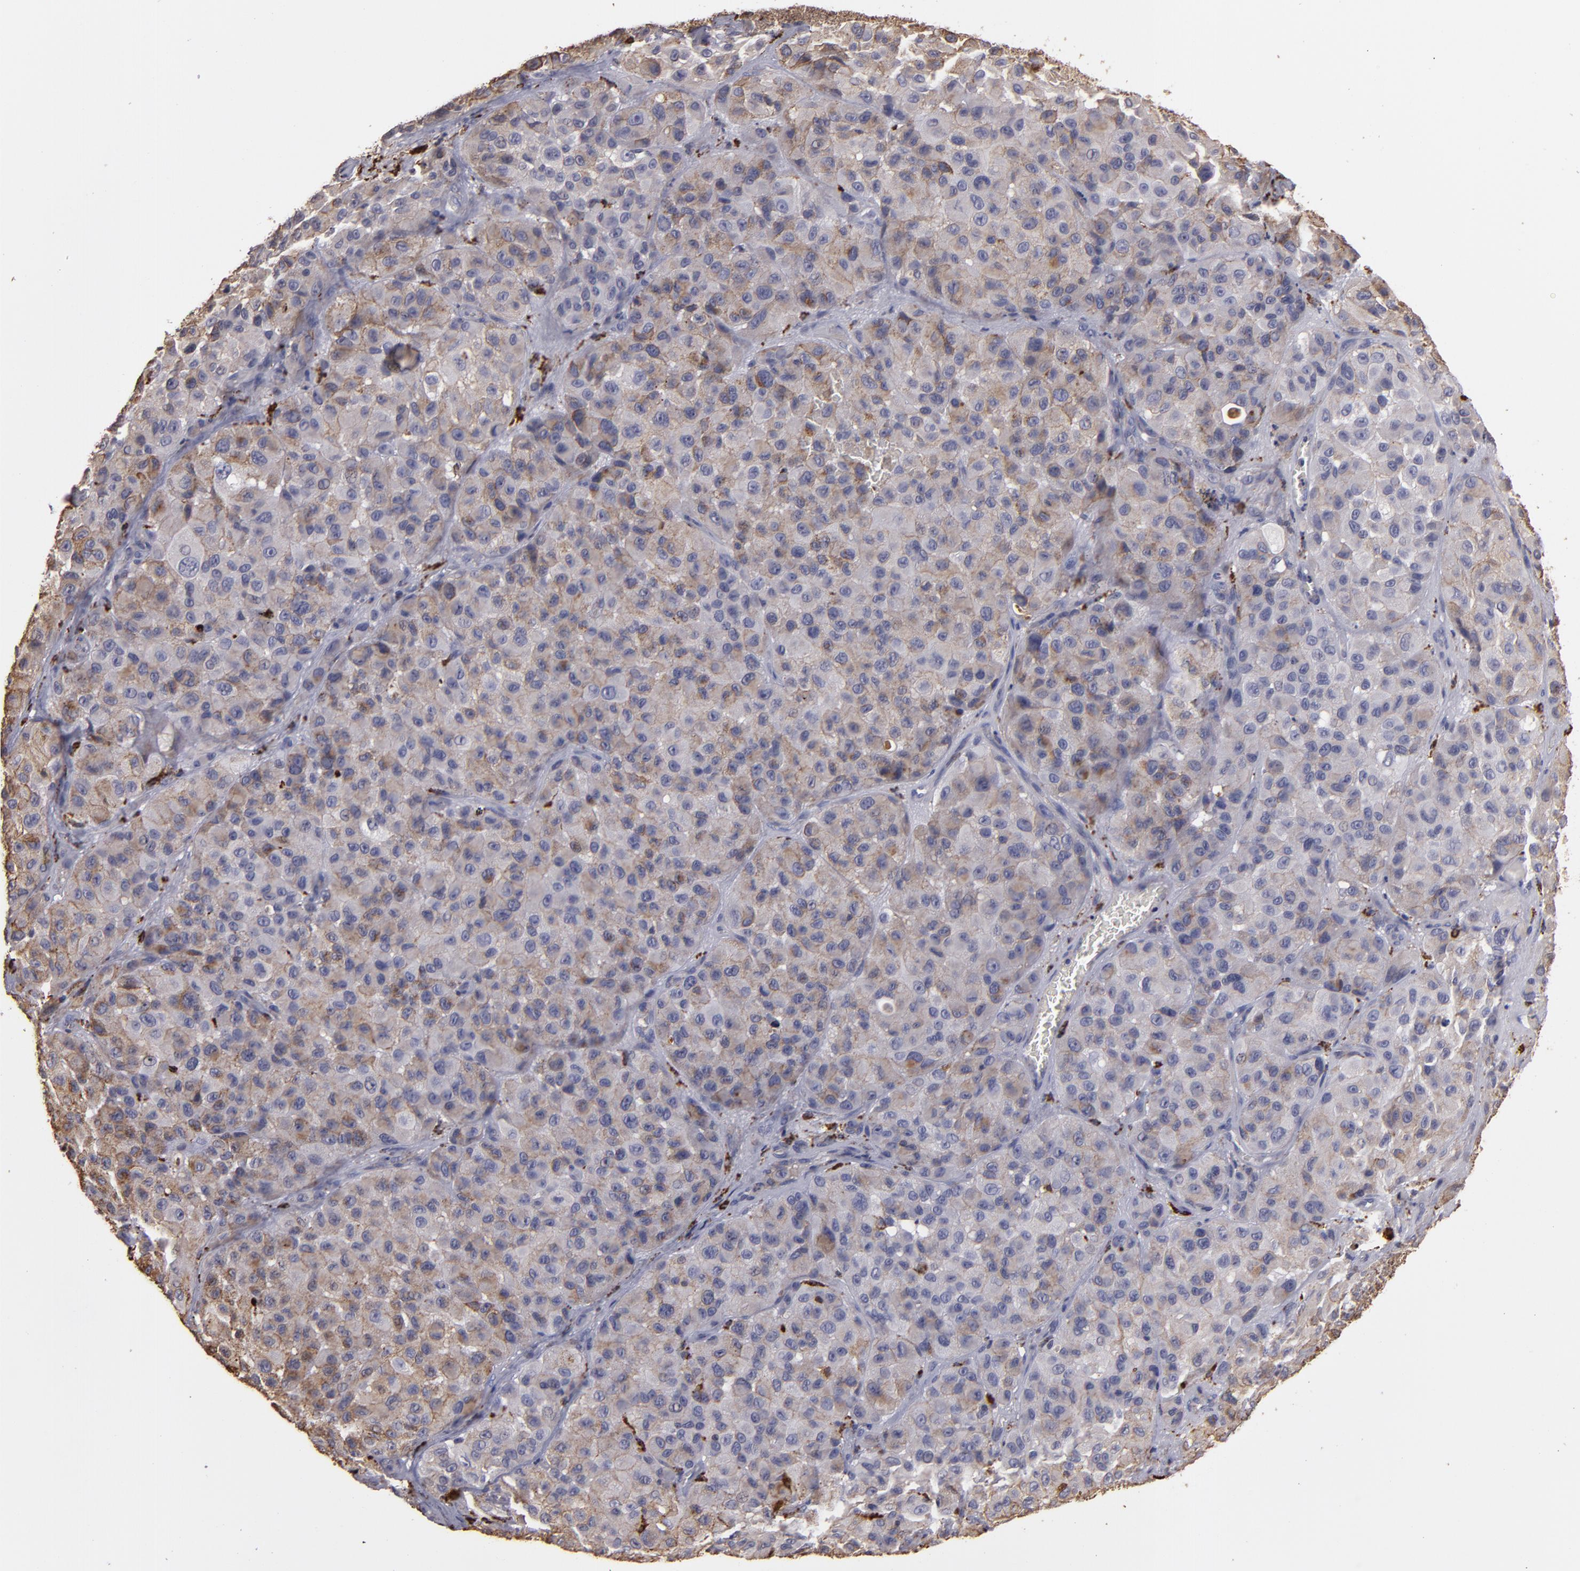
{"staining": {"intensity": "weak", "quantity": "25%-75%", "location": "cytoplasmic/membranous"}, "tissue": "melanoma", "cell_type": "Tumor cells", "image_type": "cancer", "snomed": [{"axis": "morphology", "description": "Malignant melanoma, NOS"}, {"axis": "topography", "description": "Skin"}], "caption": "This micrograph displays immunohistochemistry (IHC) staining of human malignant melanoma, with low weak cytoplasmic/membranous positivity in approximately 25%-75% of tumor cells.", "gene": "TRAF1", "patient": {"sex": "female", "age": 21}}